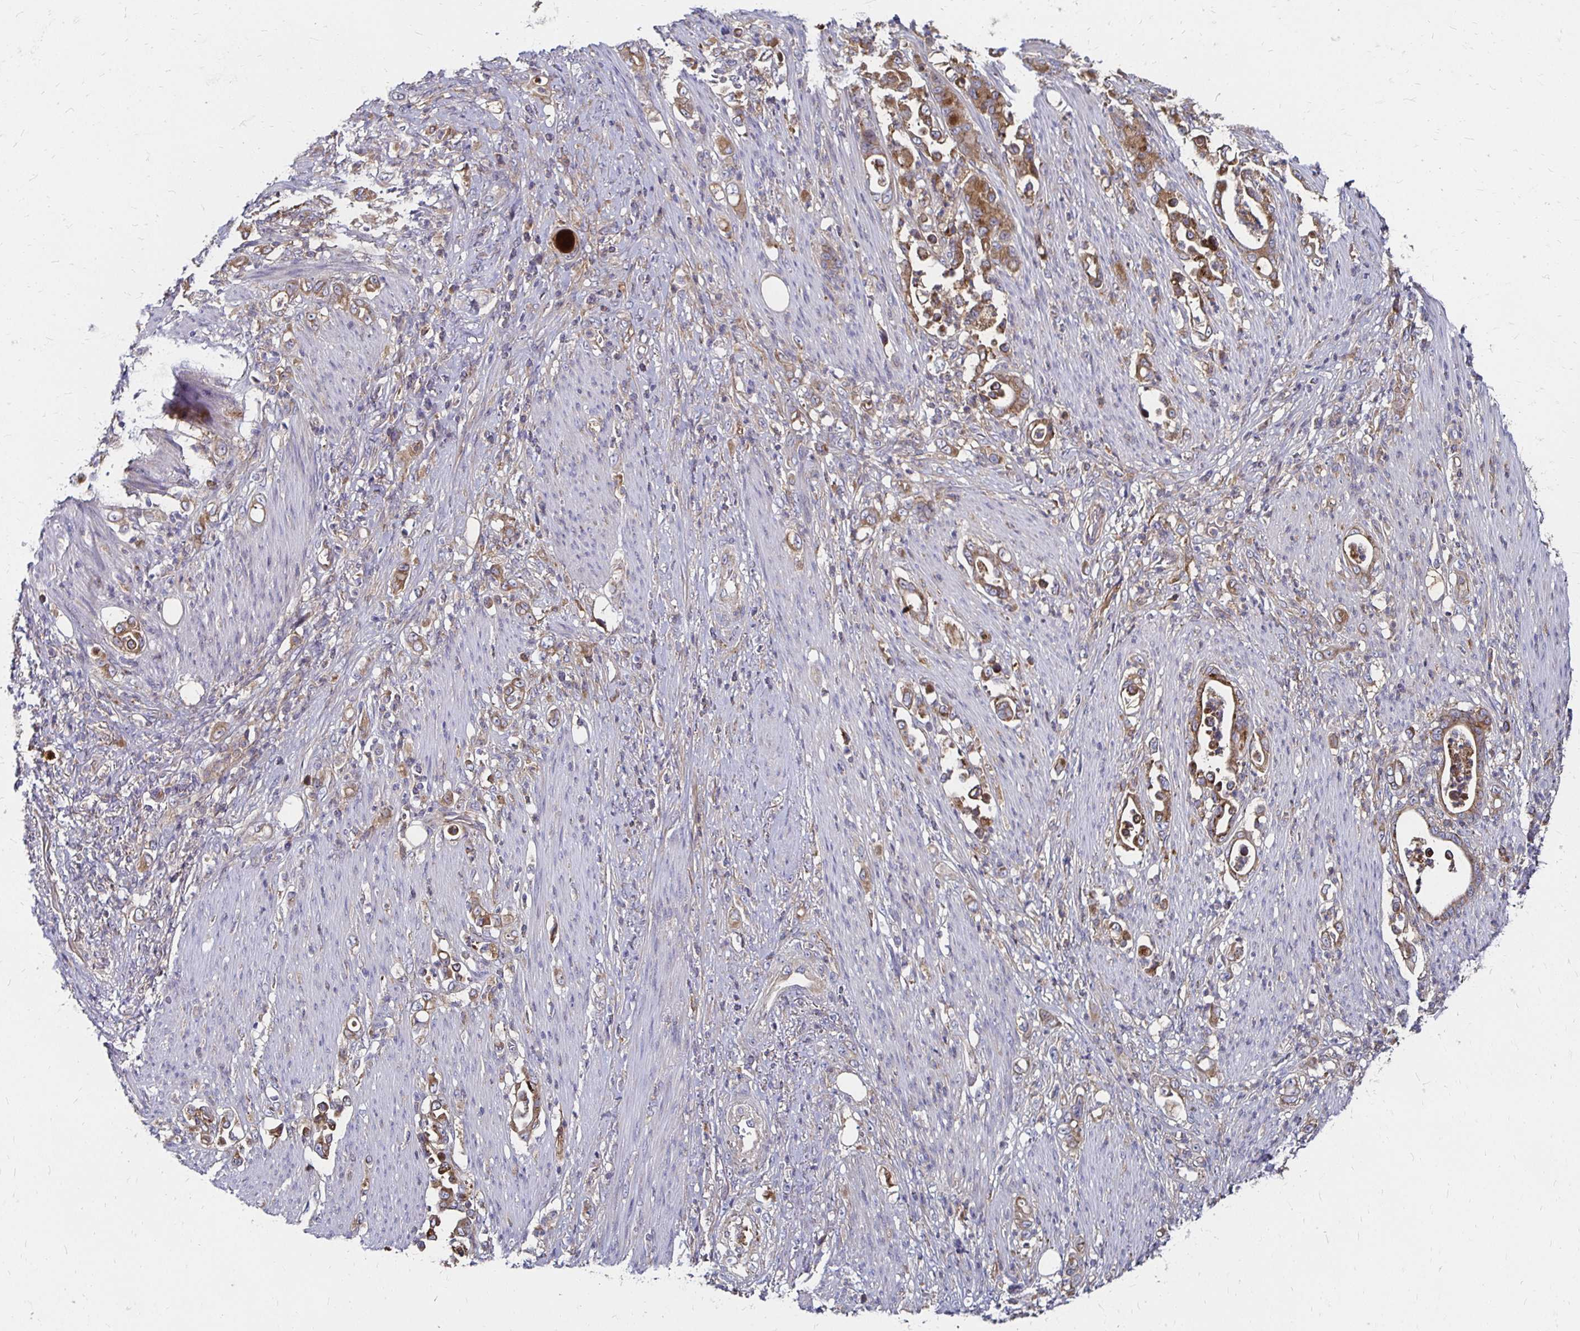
{"staining": {"intensity": "moderate", "quantity": ">75%", "location": "cytoplasmic/membranous"}, "tissue": "stomach cancer", "cell_type": "Tumor cells", "image_type": "cancer", "snomed": [{"axis": "morphology", "description": "Normal tissue, NOS"}, {"axis": "morphology", "description": "Adenocarcinoma, NOS"}, {"axis": "topography", "description": "Stomach"}], "caption": "This is an image of immunohistochemistry (IHC) staining of stomach adenocarcinoma, which shows moderate positivity in the cytoplasmic/membranous of tumor cells.", "gene": "NCSTN", "patient": {"sex": "female", "age": 79}}